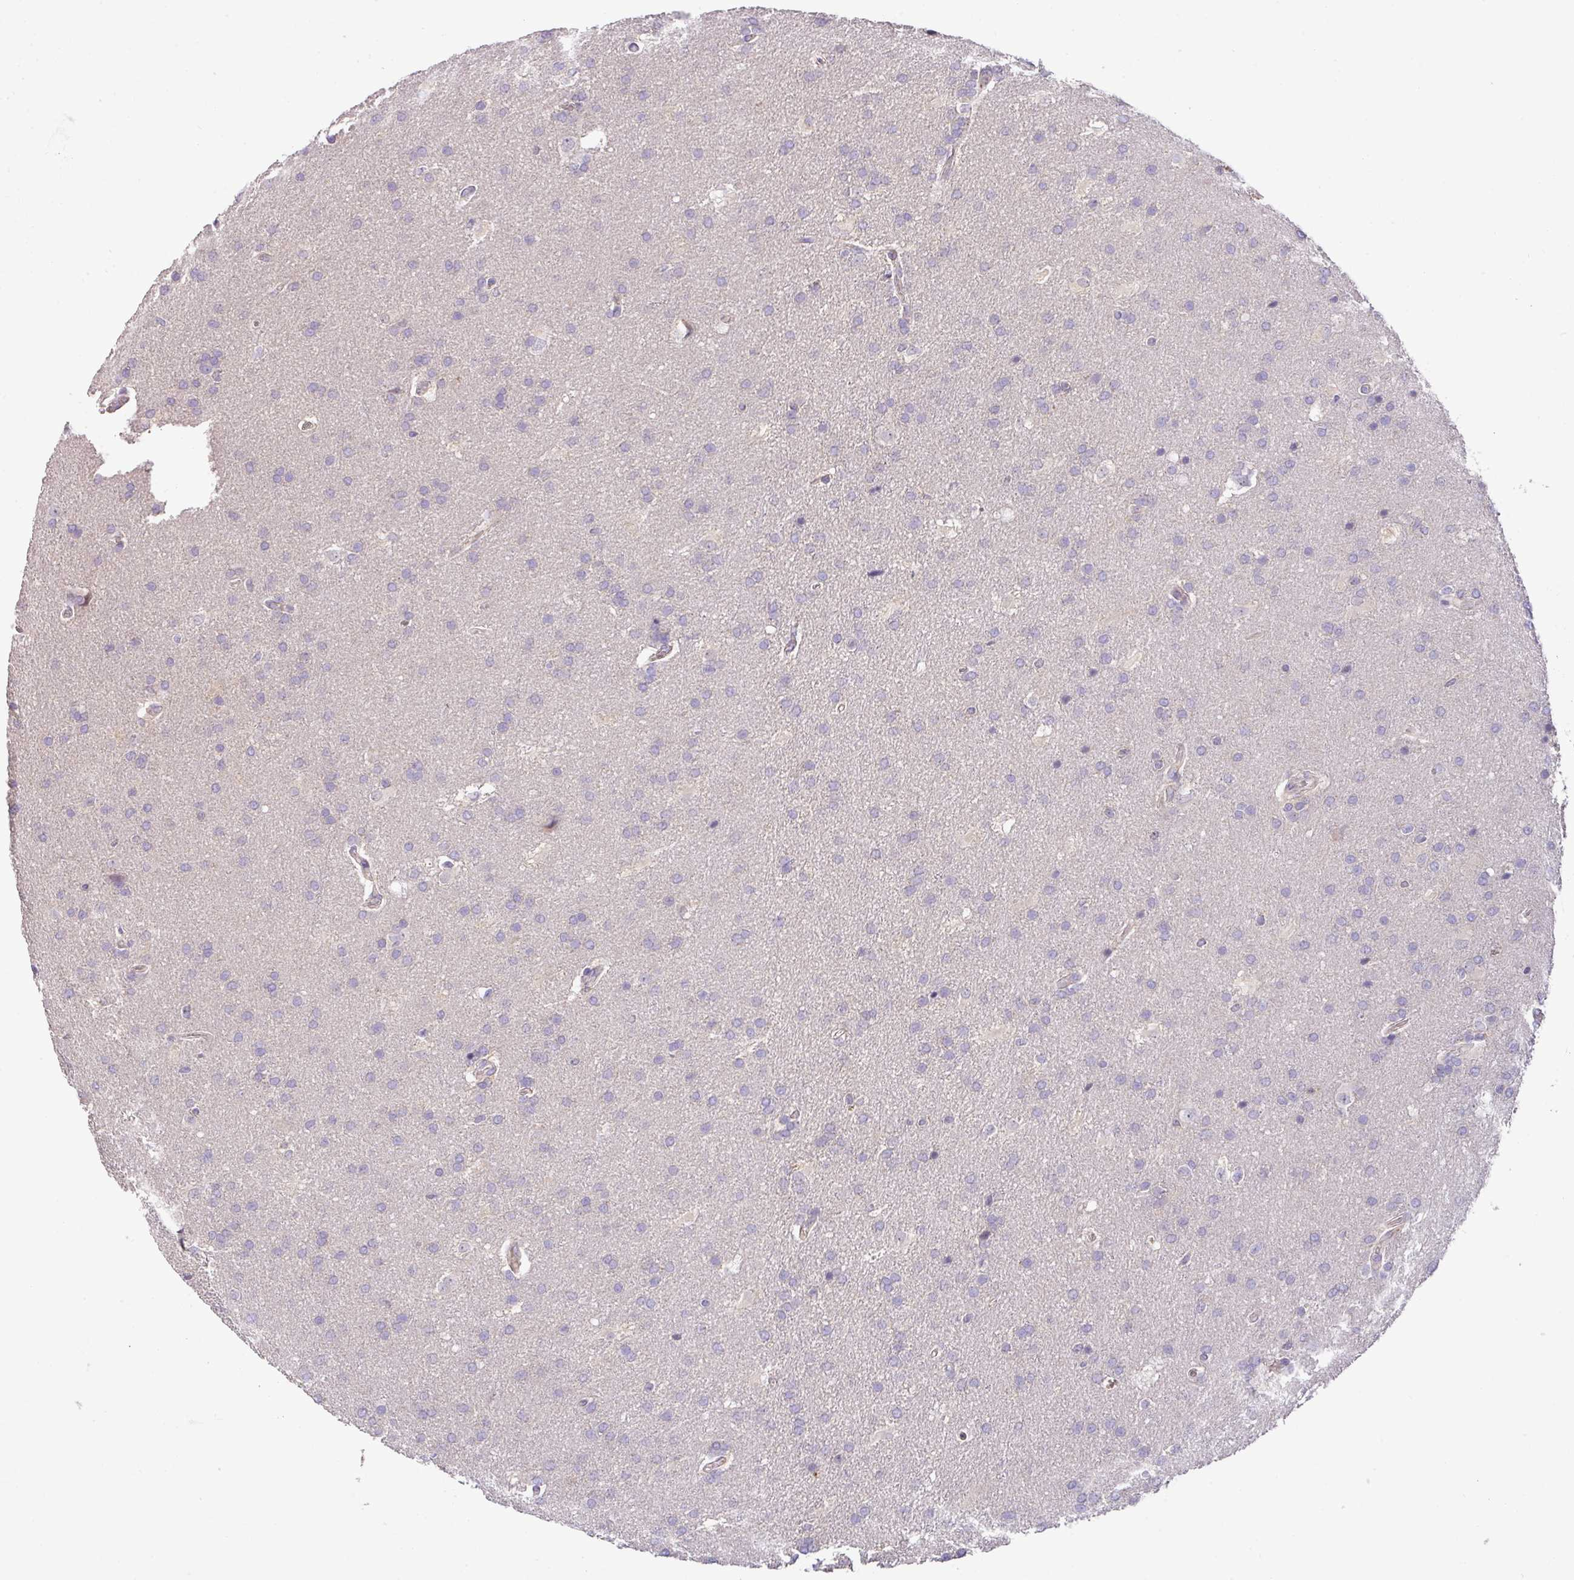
{"staining": {"intensity": "negative", "quantity": "none", "location": "none"}, "tissue": "glioma", "cell_type": "Tumor cells", "image_type": "cancer", "snomed": [{"axis": "morphology", "description": "Glioma, malignant, High grade"}, {"axis": "topography", "description": "Brain"}], "caption": "IHC photomicrograph of neoplastic tissue: human malignant glioma (high-grade) stained with DAB (3,3'-diaminobenzidine) exhibits no significant protein positivity in tumor cells.", "gene": "HOXC13", "patient": {"sex": "male", "age": 56}}